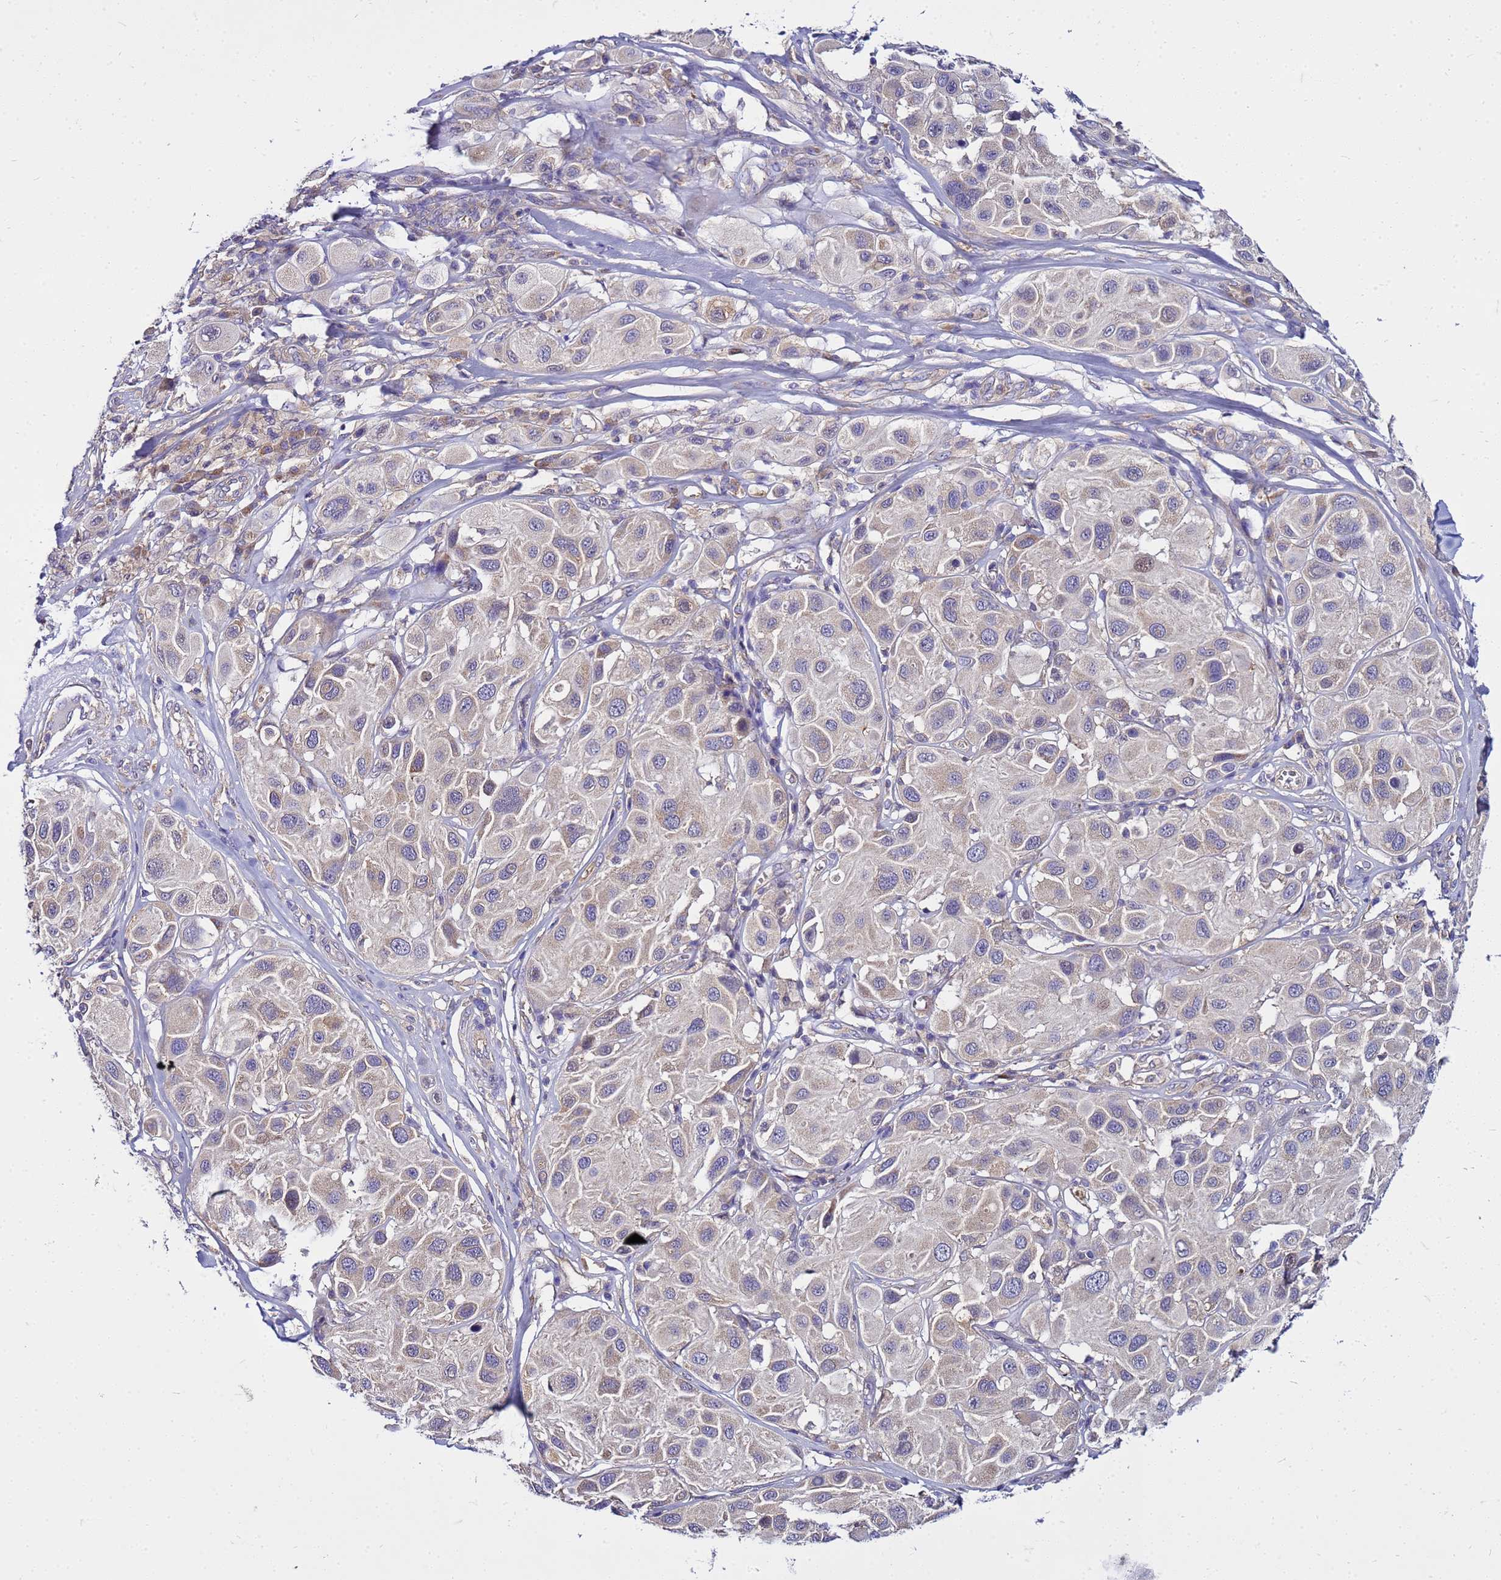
{"staining": {"intensity": "weak", "quantity": "<25%", "location": "cytoplasmic/membranous"}, "tissue": "melanoma", "cell_type": "Tumor cells", "image_type": "cancer", "snomed": [{"axis": "morphology", "description": "Malignant melanoma, Metastatic site"}, {"axis": "topography", "description": "Skin"}], "caption": "A high-resolution image shows immunohistochemistry staining of malignant melanoma (metastatic site), which exhibits no significant positivity in tumor cells. The staining was performed using DAB to visualize the protein expression in brown, while the nuclei were stained in blue with hematoxylin (Magnification: 20x).", "gene": "PKD1", "patient": {"sex": "male", "age": 41}}